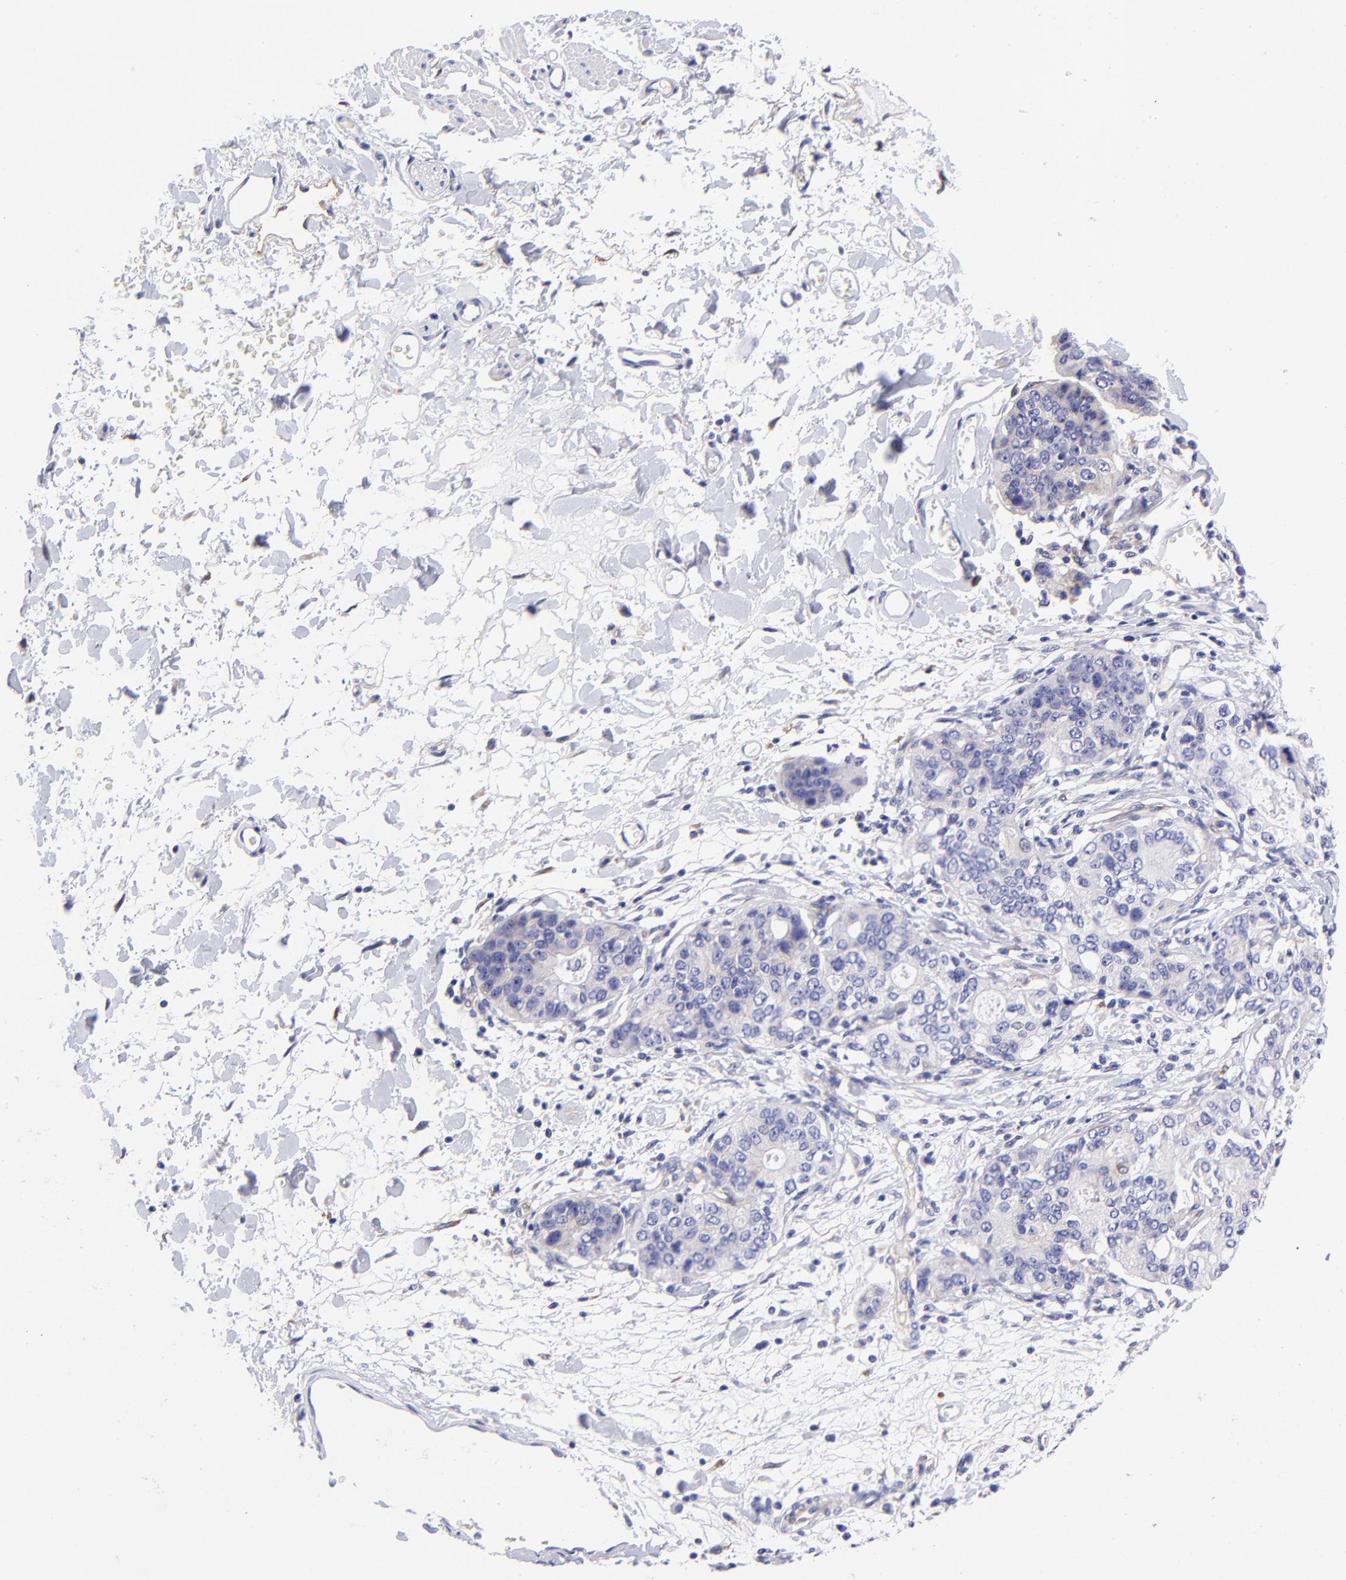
{"staining": {"intensity": "weak", "quantity": "<25%", "location": "cytoplasmic/membranous"}, "tissue": "stomach cancer", "cell_type": "Tumor cells", "image_type": "cancer", "snomed": [{"axis": "morphology", "description": "Adenocarcinoma, NOS"}, {"axis": "topography", "description": "Esophagus"}, {"axis": "topography", "description": "Stomach"}], "caption": "DAB immunohistochemical staining of human adenocarcinoma (stomach) displays no significant expression in tumor cells. Nuclei are stained in blue.", "gene": "PPFIBP1", "patient": {"sex": "male", "age": 74}}